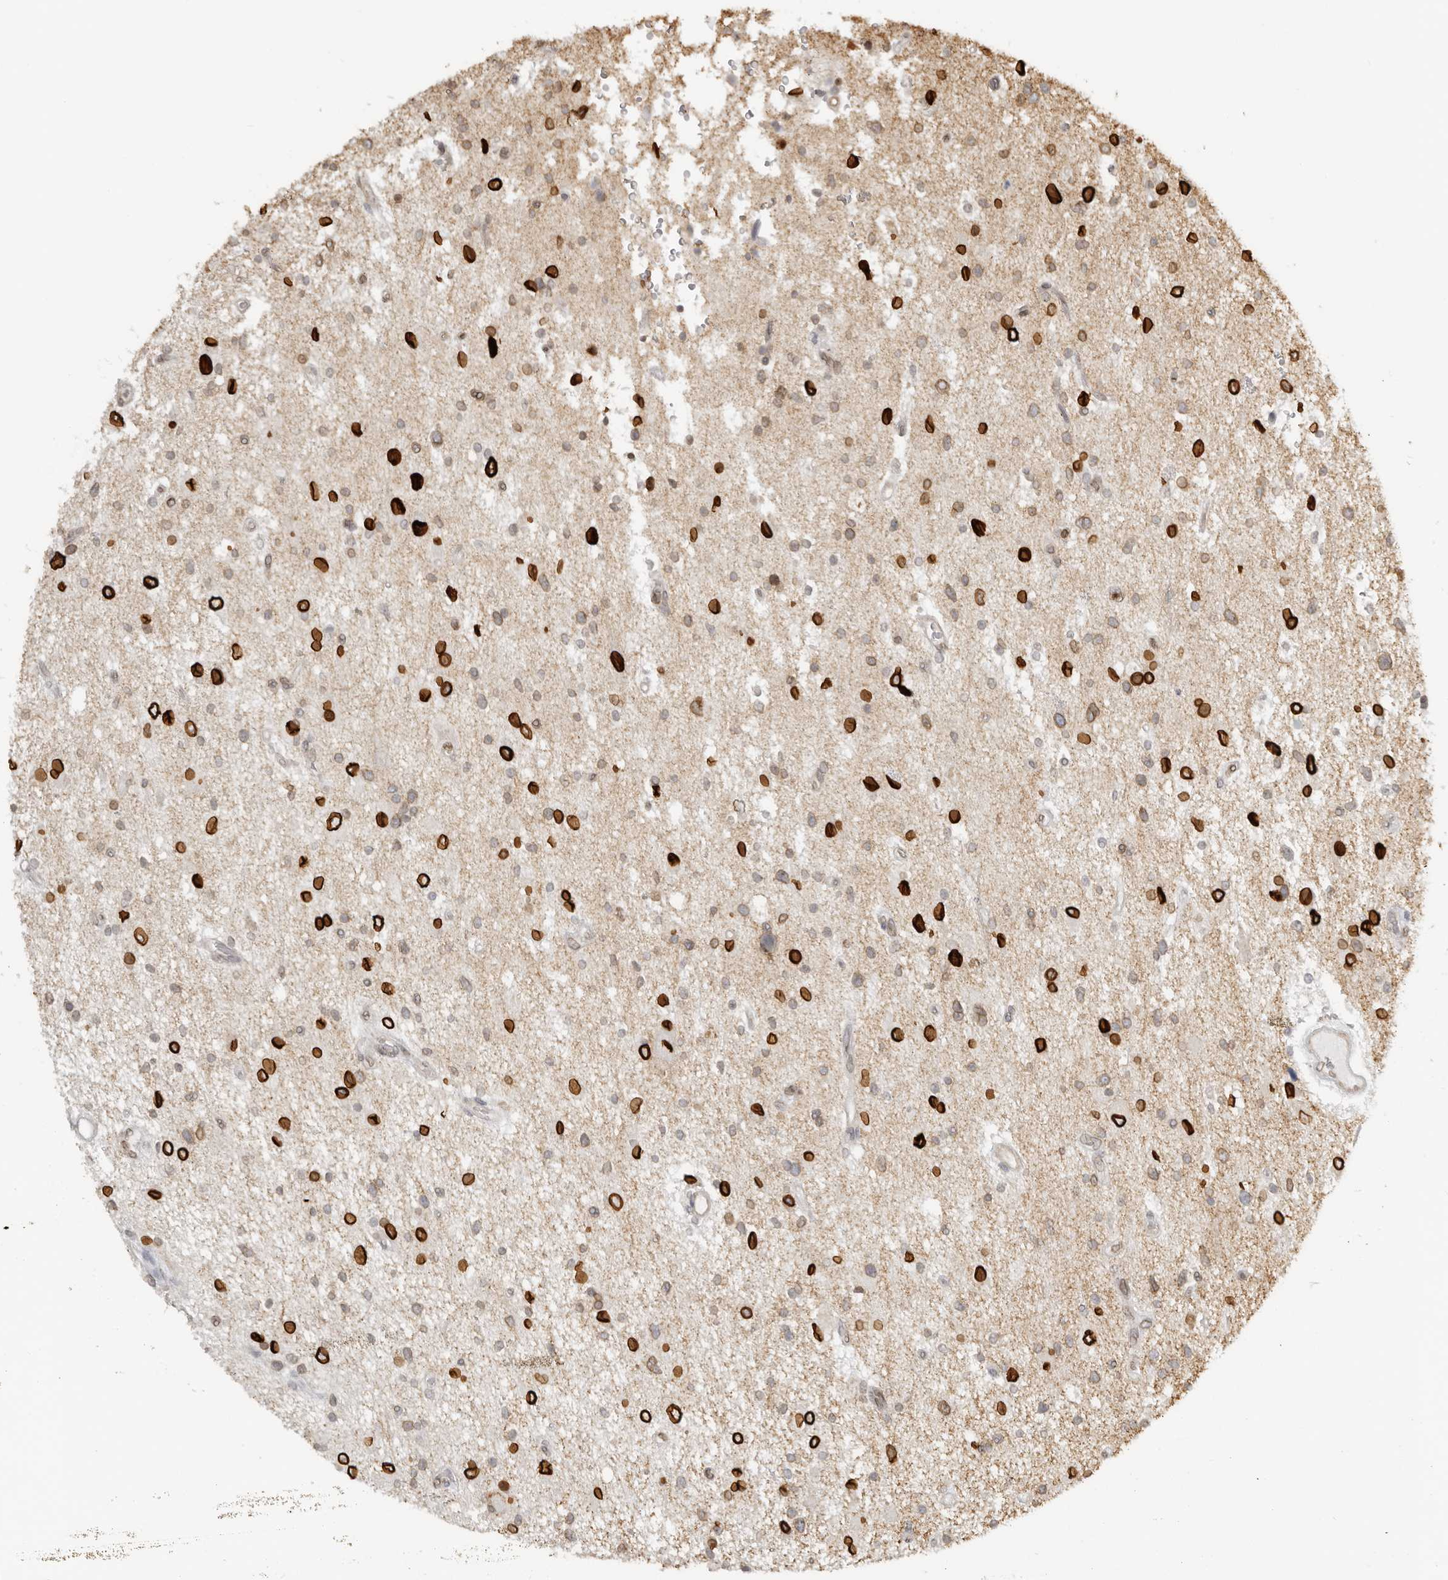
{"staining": {"intensity": "strong", "quantity": "25%-75%", "location": "cytoplasmic/membranous,nuclear"}, "tissue": "glioma", "cell_type": "Tumor cells", "image_type": "cancer", "snomed": [{"axis": "morphology", "description": "Glioma, malignant, High grade"}, {"axis": "topography", "description": "Brain"}], "caption": "Glioma was stained to show a protein in brown. There is high levels of strong cytoplasmic/membranous and nuclear staining in about 25%-75% of tumor cells. (DAB (3,3'-diaminobenzidine) = brown stain, brightfield microscopy at high magnification).", "gene": "NUP153", "patient": {"sex": "male", "age": 33}}